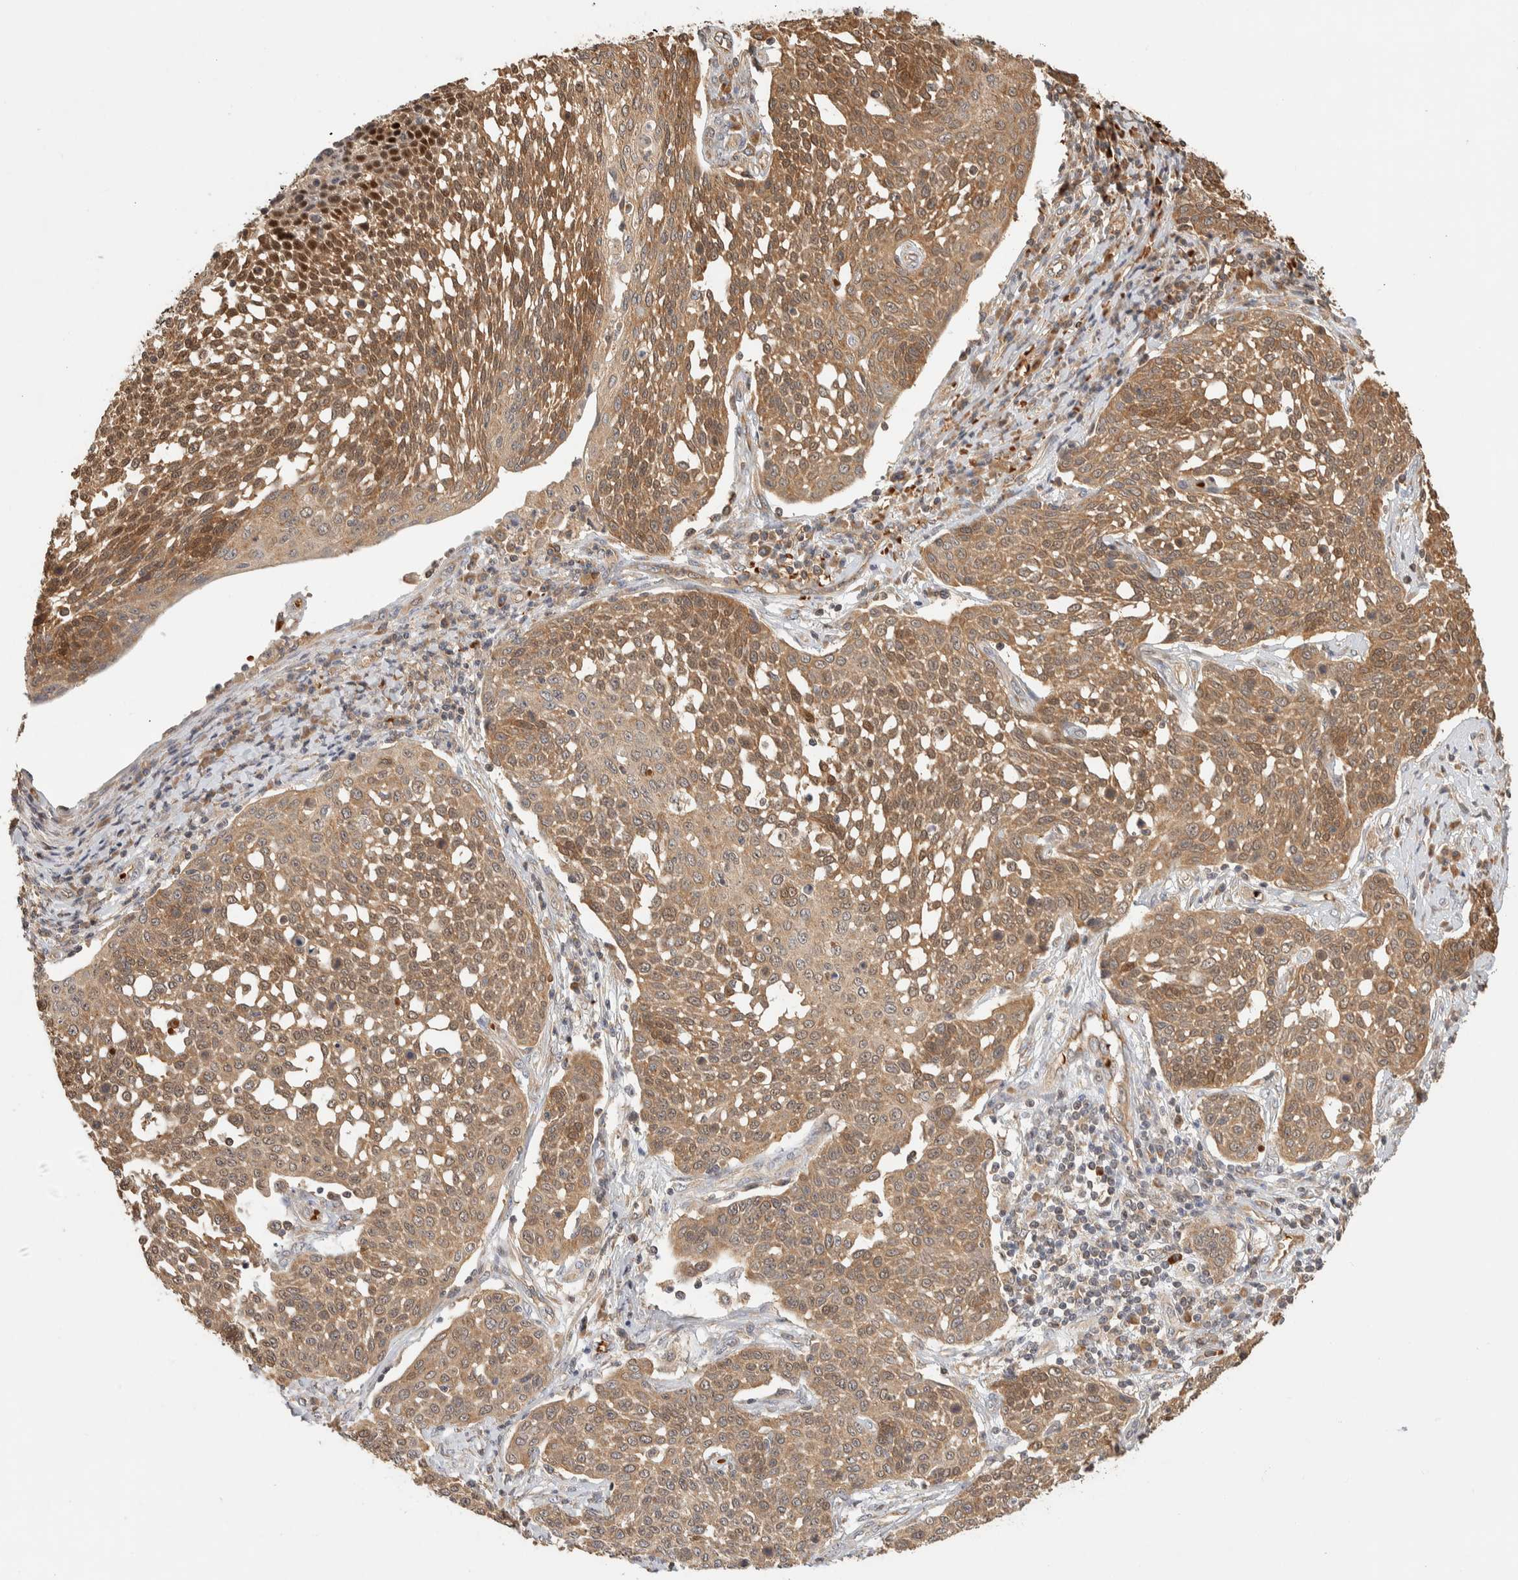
{"staining": {"intensity": "moderate", "quantity": ">75%", "location": "cytoplasmic/membranous"}, "tissue": "cervical cancer", "cell_type": "Tumor cells", "image_type": "cancer", "snomed": [{"axis": "morphology", "description": "Squamous cell carcinoma, NOS"}, {"axis": "topography", "description": "Cervix"}], "caption": "DAB (3,3'-diaminobenzidine) immunohistochemical staining of human cervical cancer displays moderate cytoplasmic/membranous protein positivity in approximately >75% of tumor cells. The protein is shown in brown color, while the nuclei are stained blue.", "gene": "TTI2", "patient": {"sex": "female", "age": 34}}